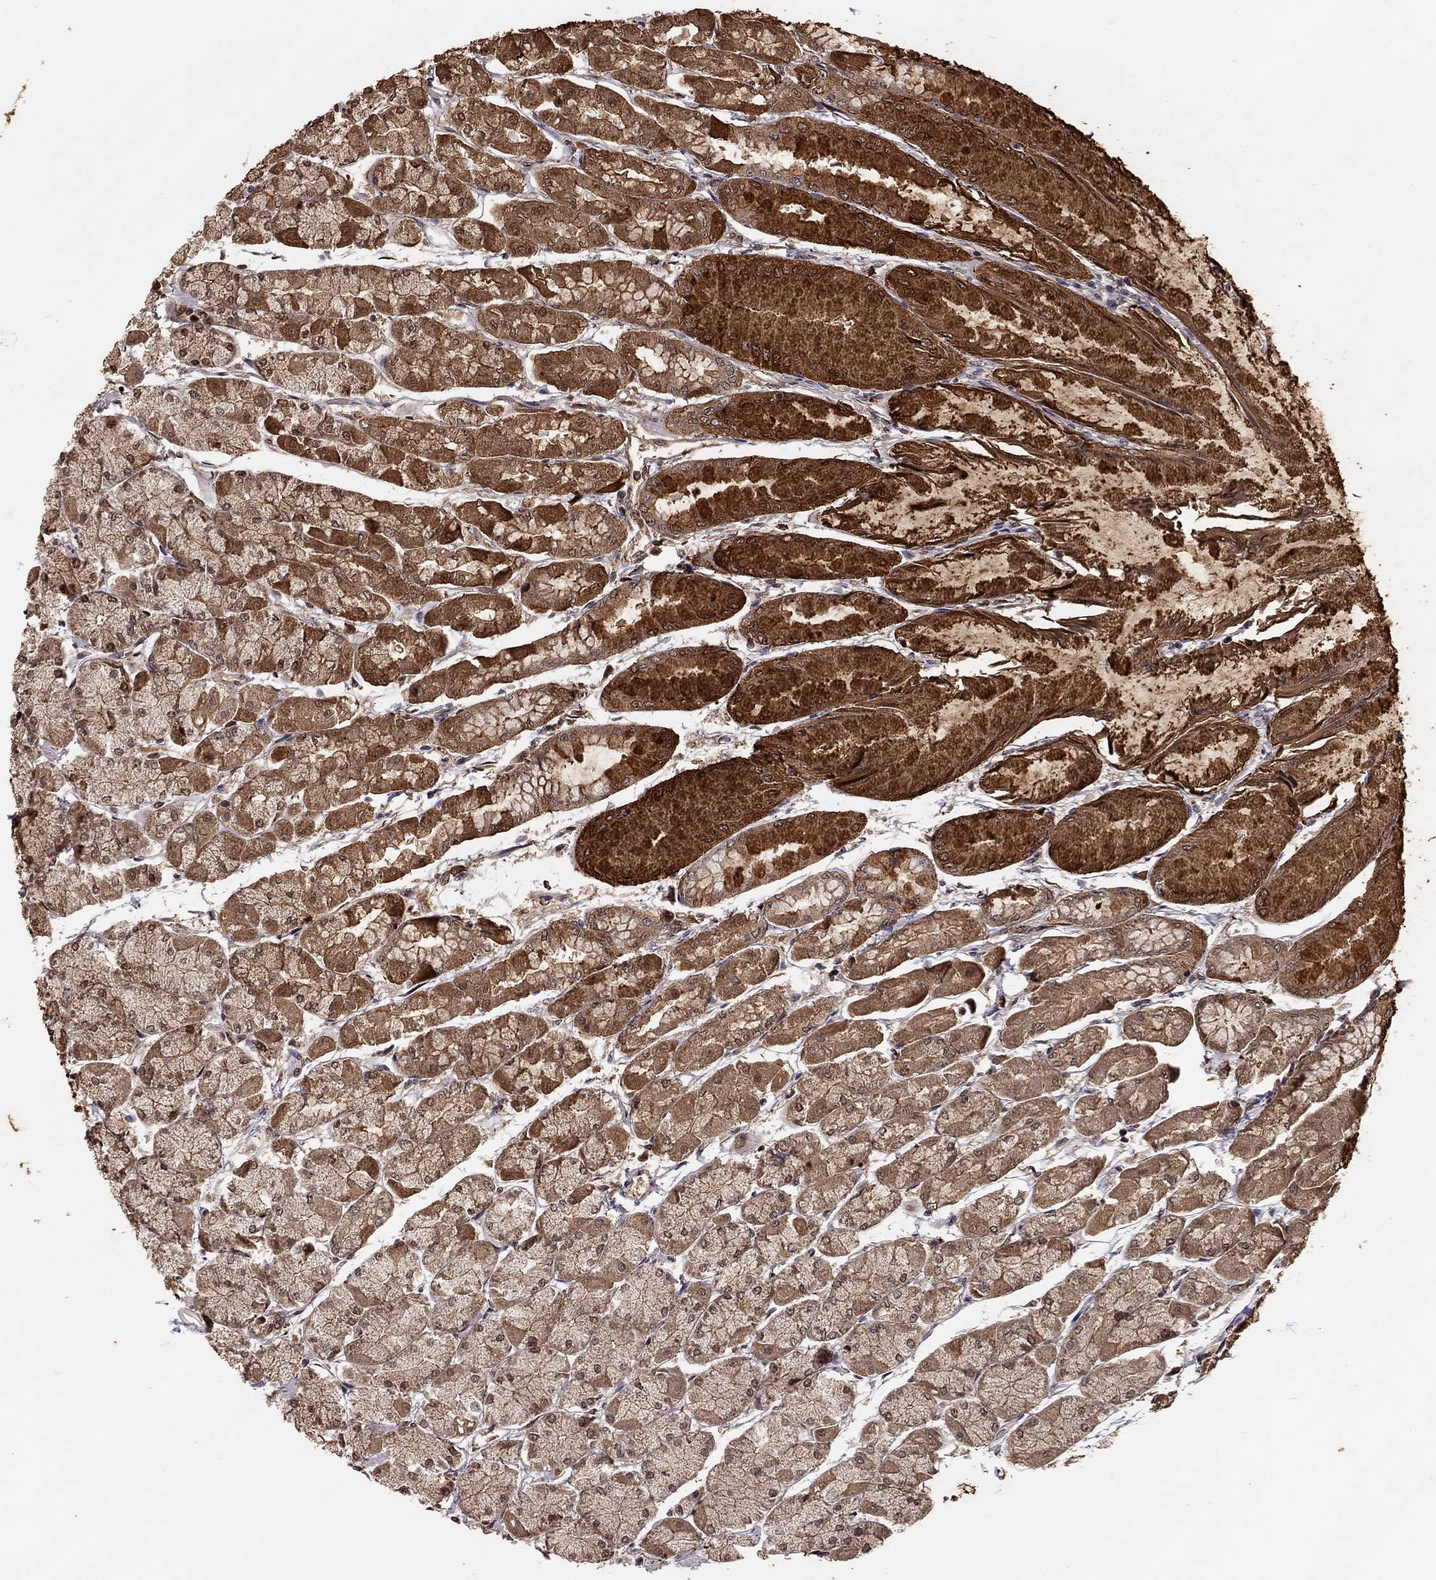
{"staining": {"intensity": "strong", "quantity": ">75%", "location": "cytoplasmic/membranous"}, "tissue": "stomach", "cell_type": "Glandular cells", "image_type": "normal", "snomed": [{"axis": "morphology", "description": "Normal tissue, NOS"}, {"axis": "topography", "description": "Stomach, upper"}], "caption": "Normal stomach was stained to show a protein in brown. There is high levels of strong cytoplasmic/membranous staining in approximately >75% of glandular cells.", "gene": "SCARB1", "patient": {"sex": "male", "age": 60}}